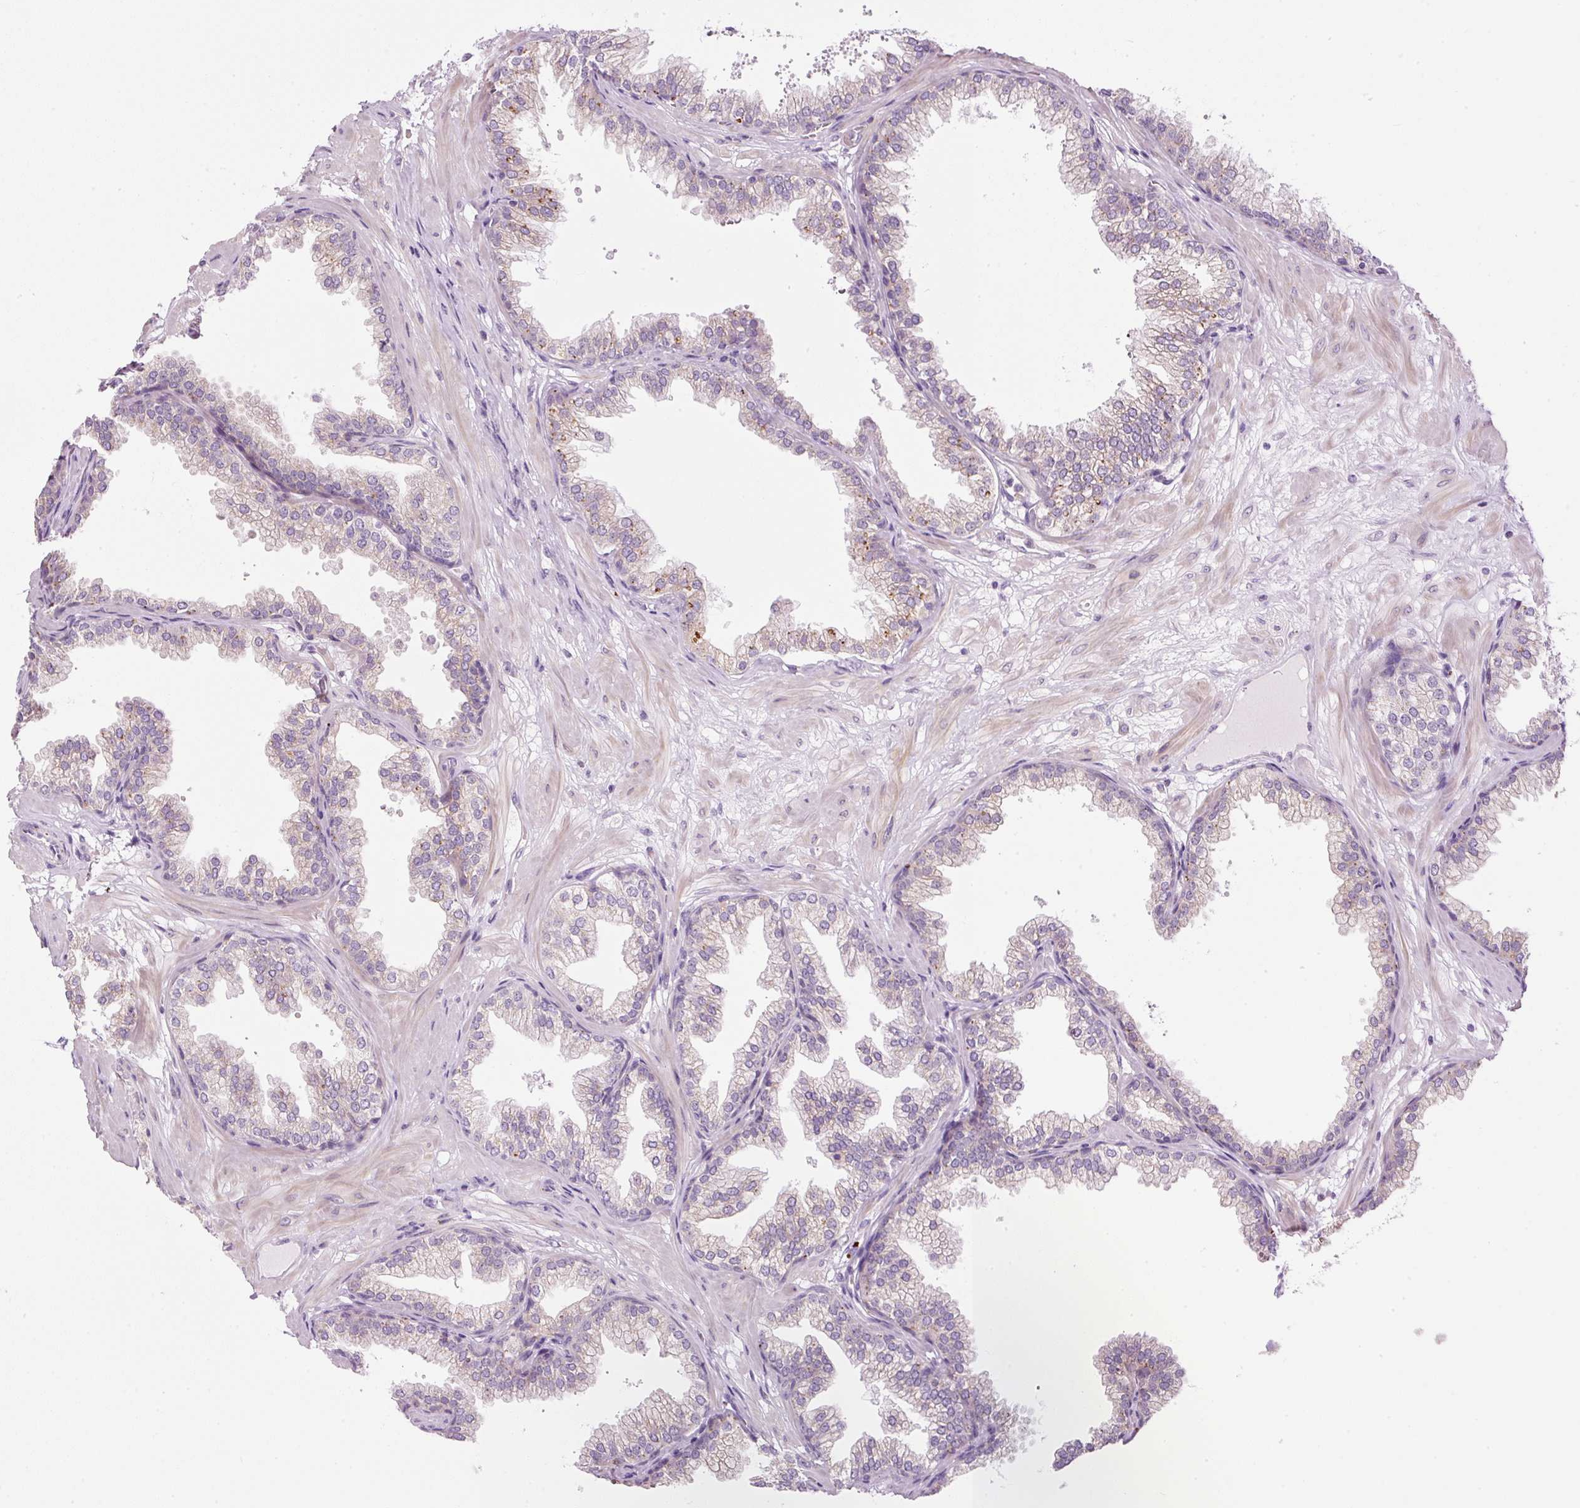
{"staining": {"intensity": "weak", "quantity": "25%-75%", "location": "cytoplasmic/membranous"}, "tissue": "prostate", "cell_type": "Glandular cells", "image_type": "normal", "snomed": [{"axis": "morphology", "description": "Normal tissue, NOS"}, {"axis": "topography", "description": "Prostate"}], "caption": "Protein expression analysis of unremarkable prostate reveals weak cytoplasmic/membranous positivity in approximately 25%-75% of glandular cells.", "gene": "ZNF639", "patient": {"sex": "male", "age": 37}}